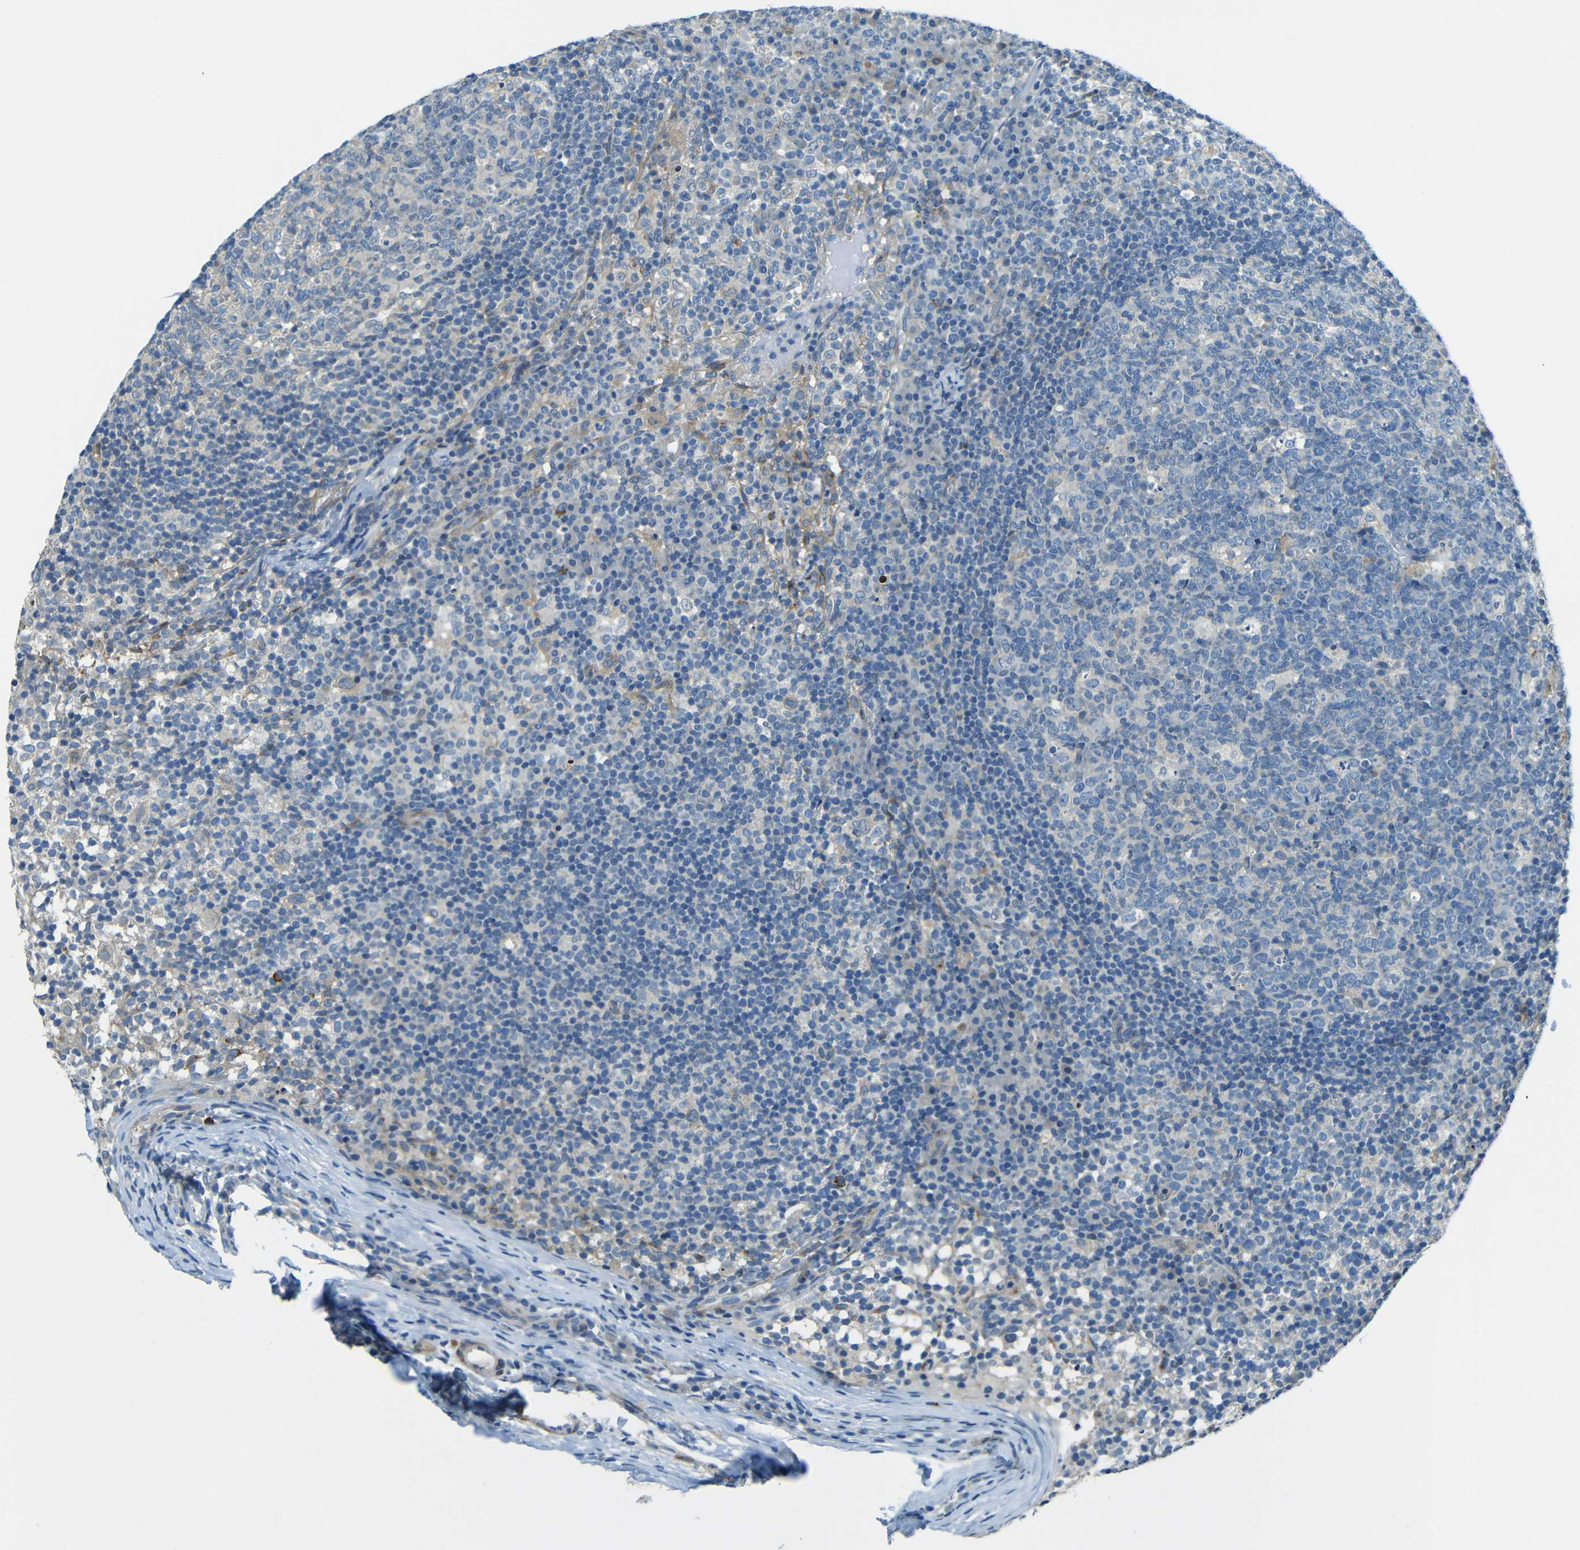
{"staining": {"intensity": "strong", "quantity": "<25%", "location": "cytoplasmic/membranous"}, "tissue": "lymph node", "cell_type": "Germinal center cells", "image_type": "normal", "snomed": [{"axis": "morphology", "description": "Normal tissue, NOS"}, {"axis": "morphology", "description": "Inflammation, NOS"}, {"axis": "topography", "description": "Lymph node"}], "caption": "A brown stain labels strong cytoplasmic/membranous expression of a protein in germinal center cells of normal human lymph node.", "gene": "CYP26B1", "patient": {"sex": "male", "age": 55}}